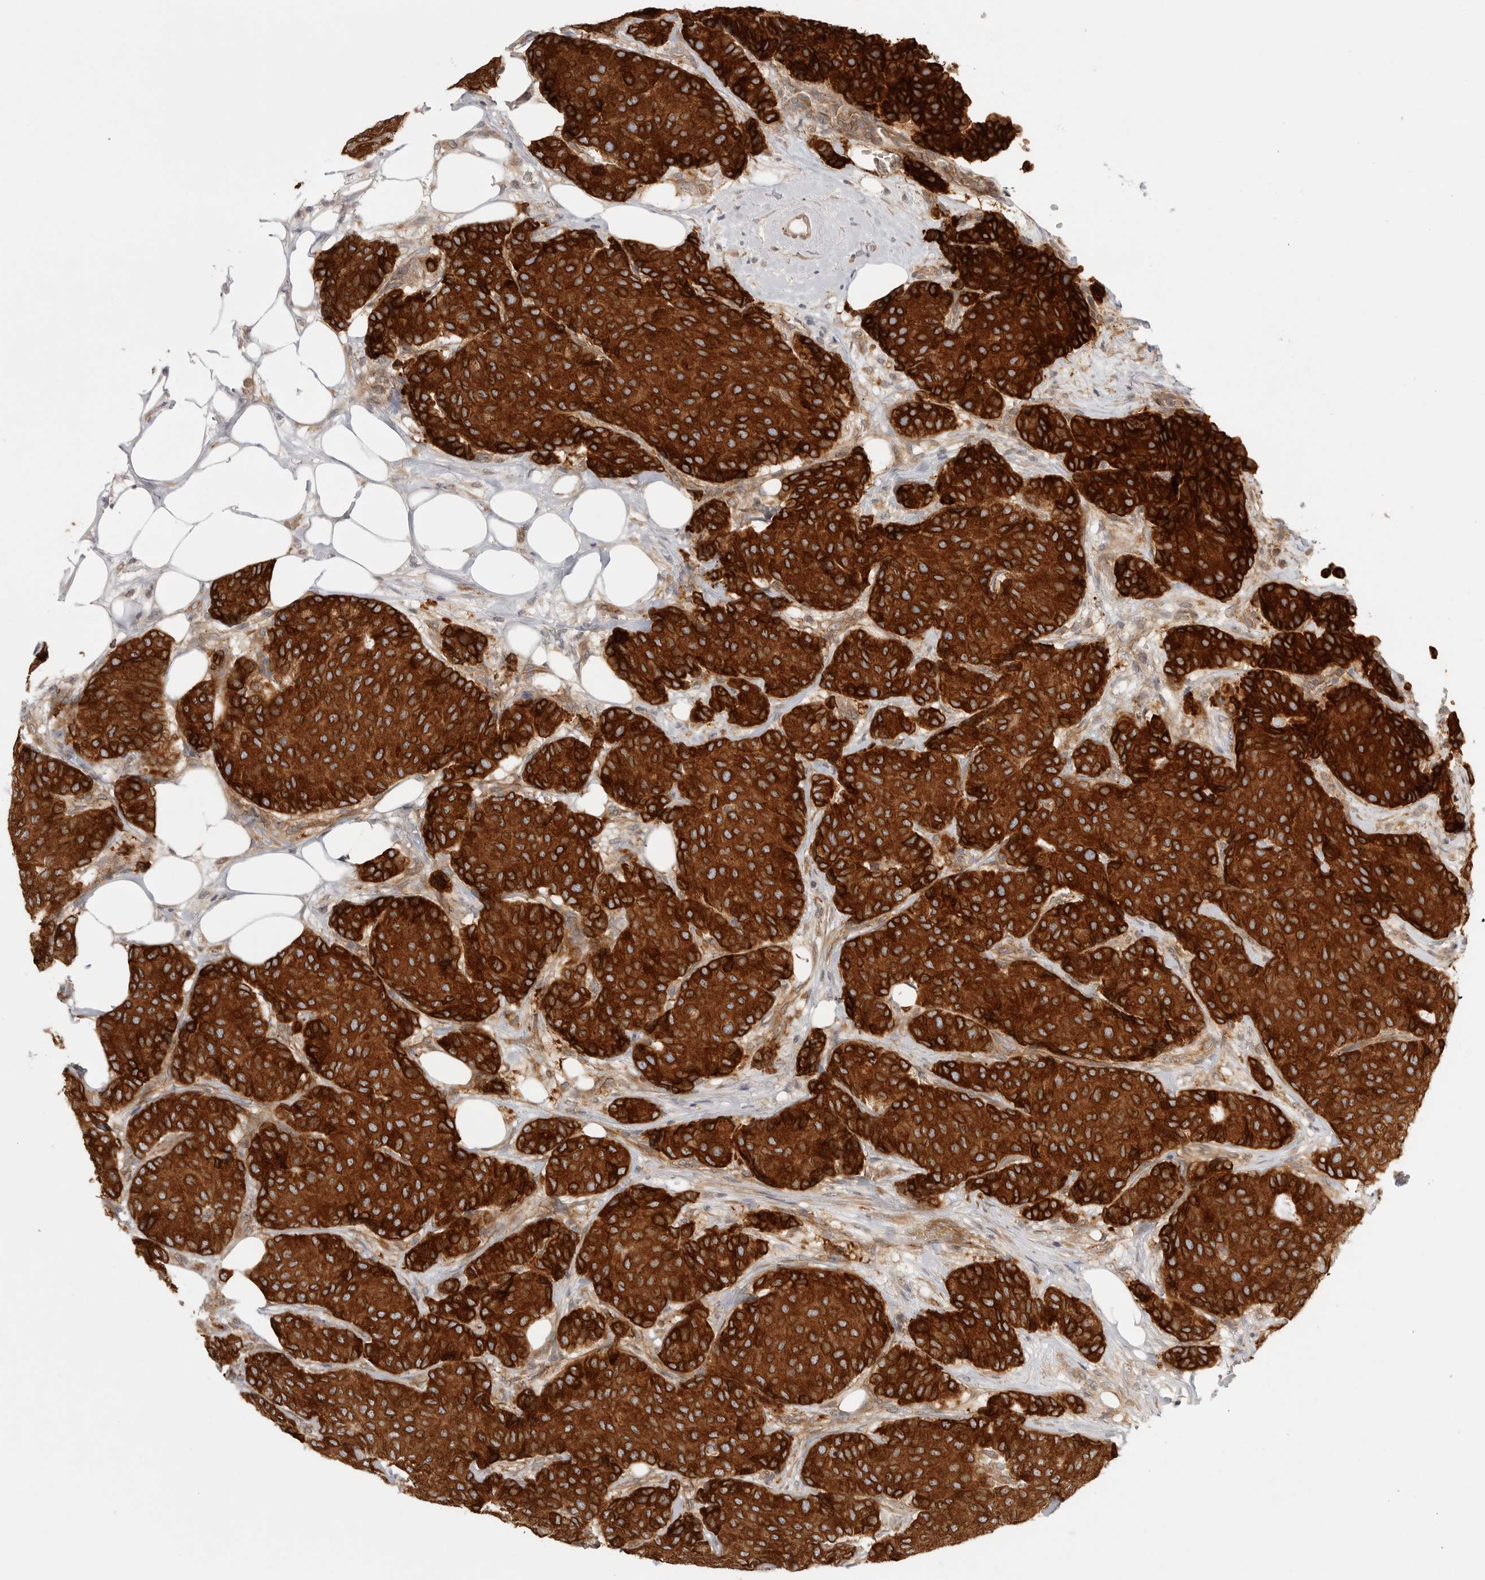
{"staining": {"intensity": "strong", "quantity": ">75%", "location": "cytoplasmic/membranous"}, "tissue": "breast cancer", "cell_type": "Tumor cells", "image_type": "cancer", "snomed": [{"axis": "morphology", "description": "Duct carcinoma"}, {"axis": "topography", "description": "Breast"}], "caption": "There is high levels of strong cytoplasmic/membranous positivity in tumor cells of breast infiltrating ductal carcinoma, as demonstrated by immunohistochemical staining (brown color).", "gene": "CERS2", "patient": {"sex": "female", "age": 75}}